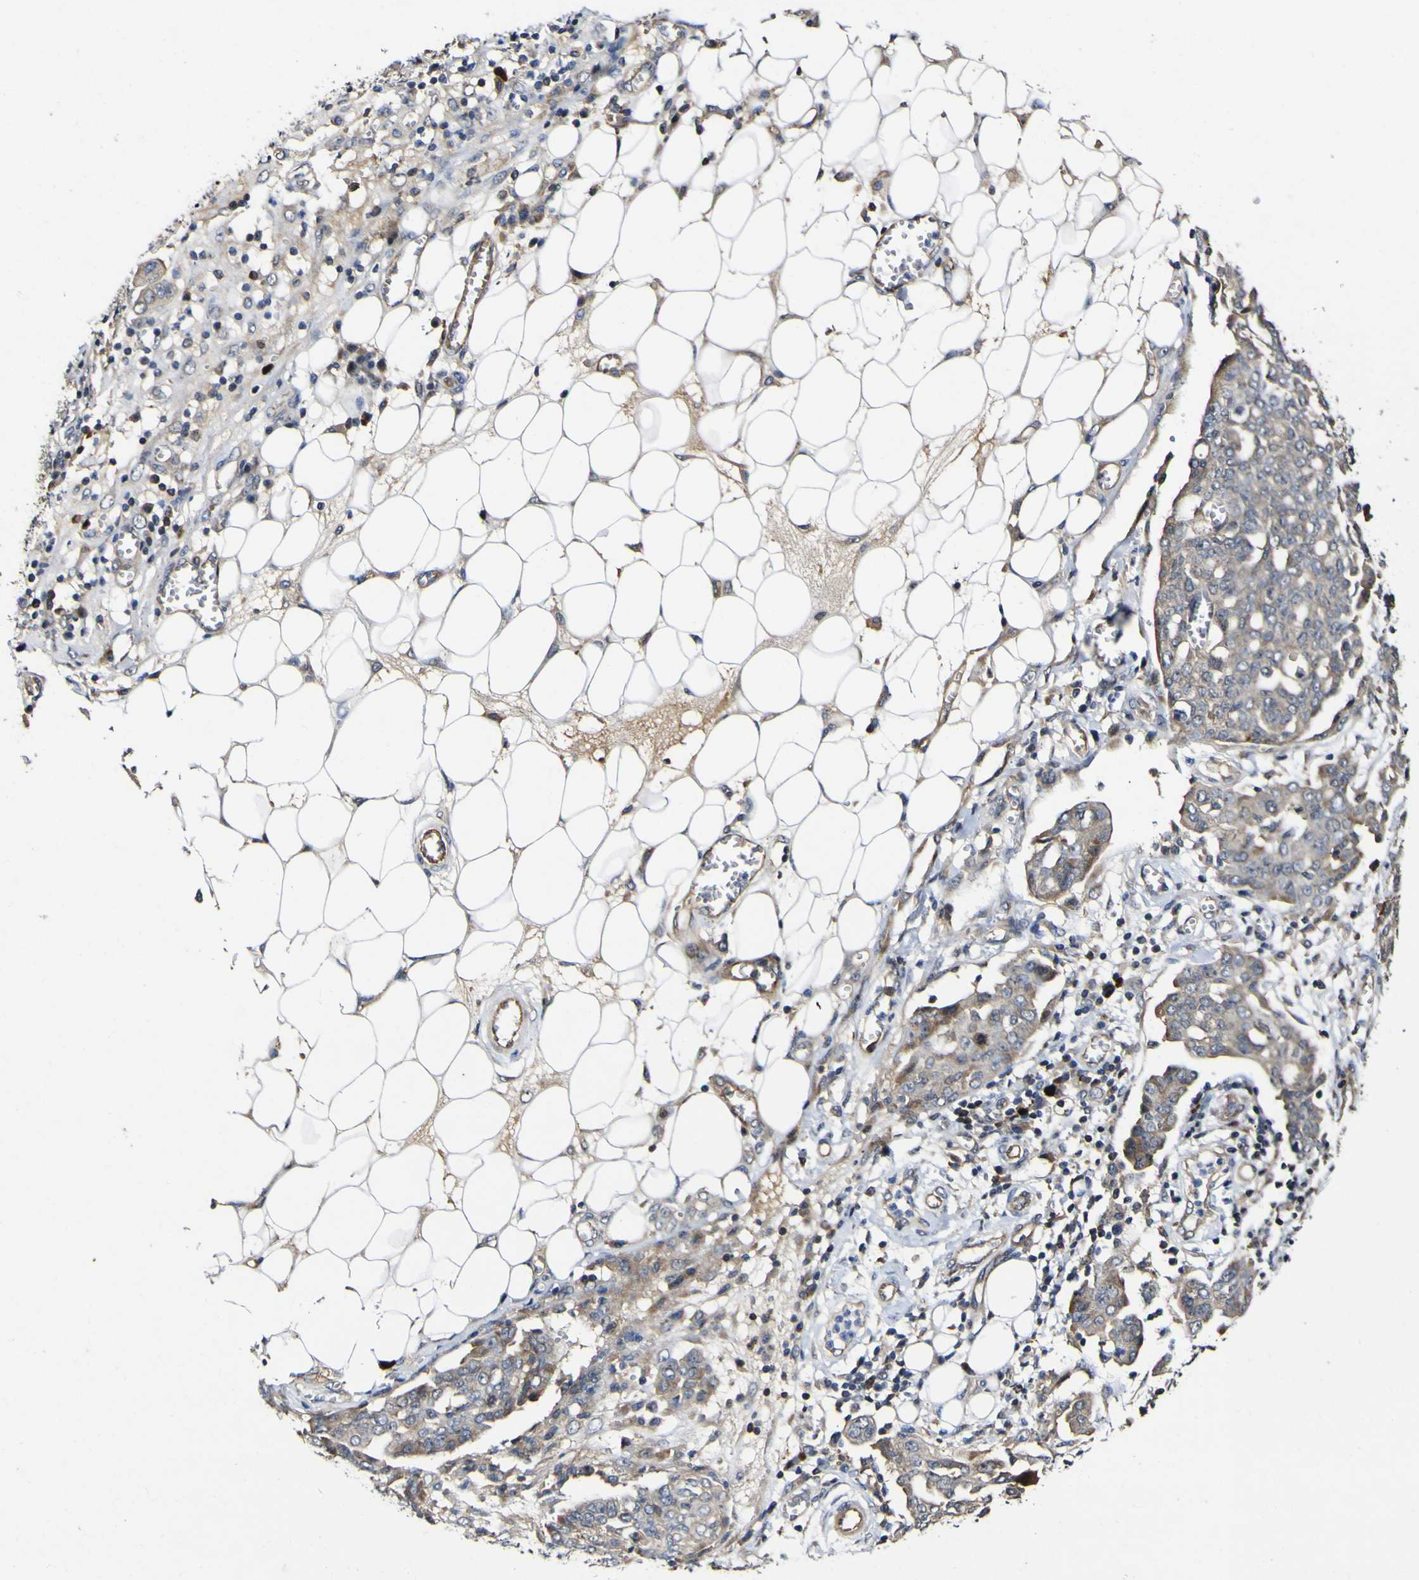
{"staining": {"intensity": "negative", "quantity": "none", "location": "none"}, "tissue": "ovarian cancer", "cell_type": "Tumor cells", "image_type": "cancer", "snomed": [{"axis": "morphology", "description": "Cystadenocarcinoma, serous, NOS"}, {"axis": "topography", "description": "Soft tissue"}, {"axis": "topography", "description": "Ovary"}], "caption": "This histopathology image is of ovarian cancer stained with IHC to label a protein in brown with the nuclei are counter-stained blue. There is no expression in tumor cells.", "gene": "CCL2", "patient": {"sex": "female", "age": 57}}